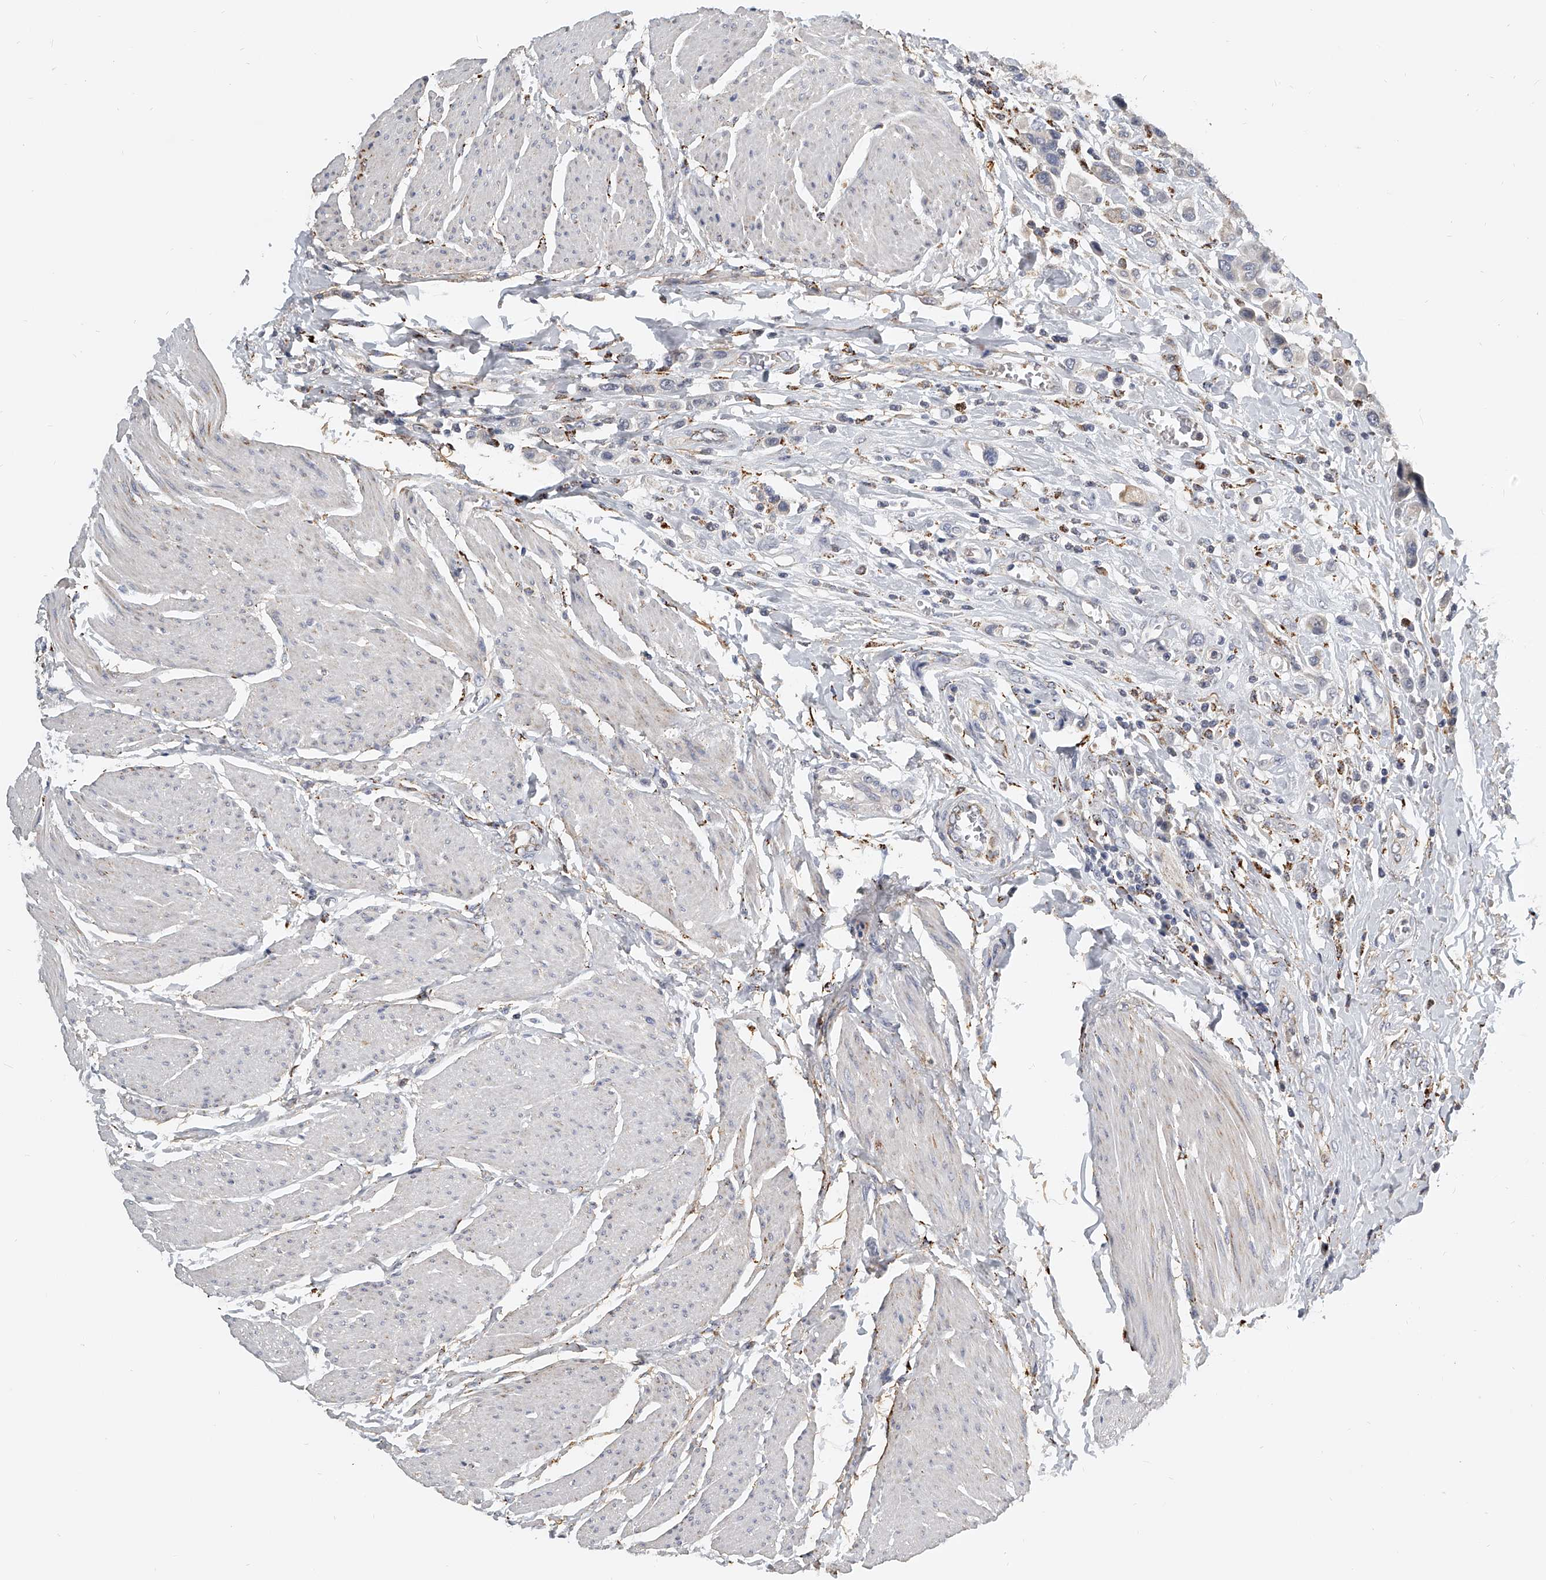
{"staining": {"intensity": "negative", "quantity": "none", "location": "none"}, "tissue": "urothelial cancer", "cell_type": "Tumor cells", "image_type": "cancer", "snomed": [{"axis": "morphology", "description": "Urothelial carcinoma, High grade"}, {"axis": "topography", "description": "Urinary bladder"}], "caption": "Urothelial carcinoma (high-grade) stained for a protein using immunohistochemistry (IHC) reveals no staining tumor cells.", "gene": "KLHL7", "patient": {"sex": "male", "age": 50}}